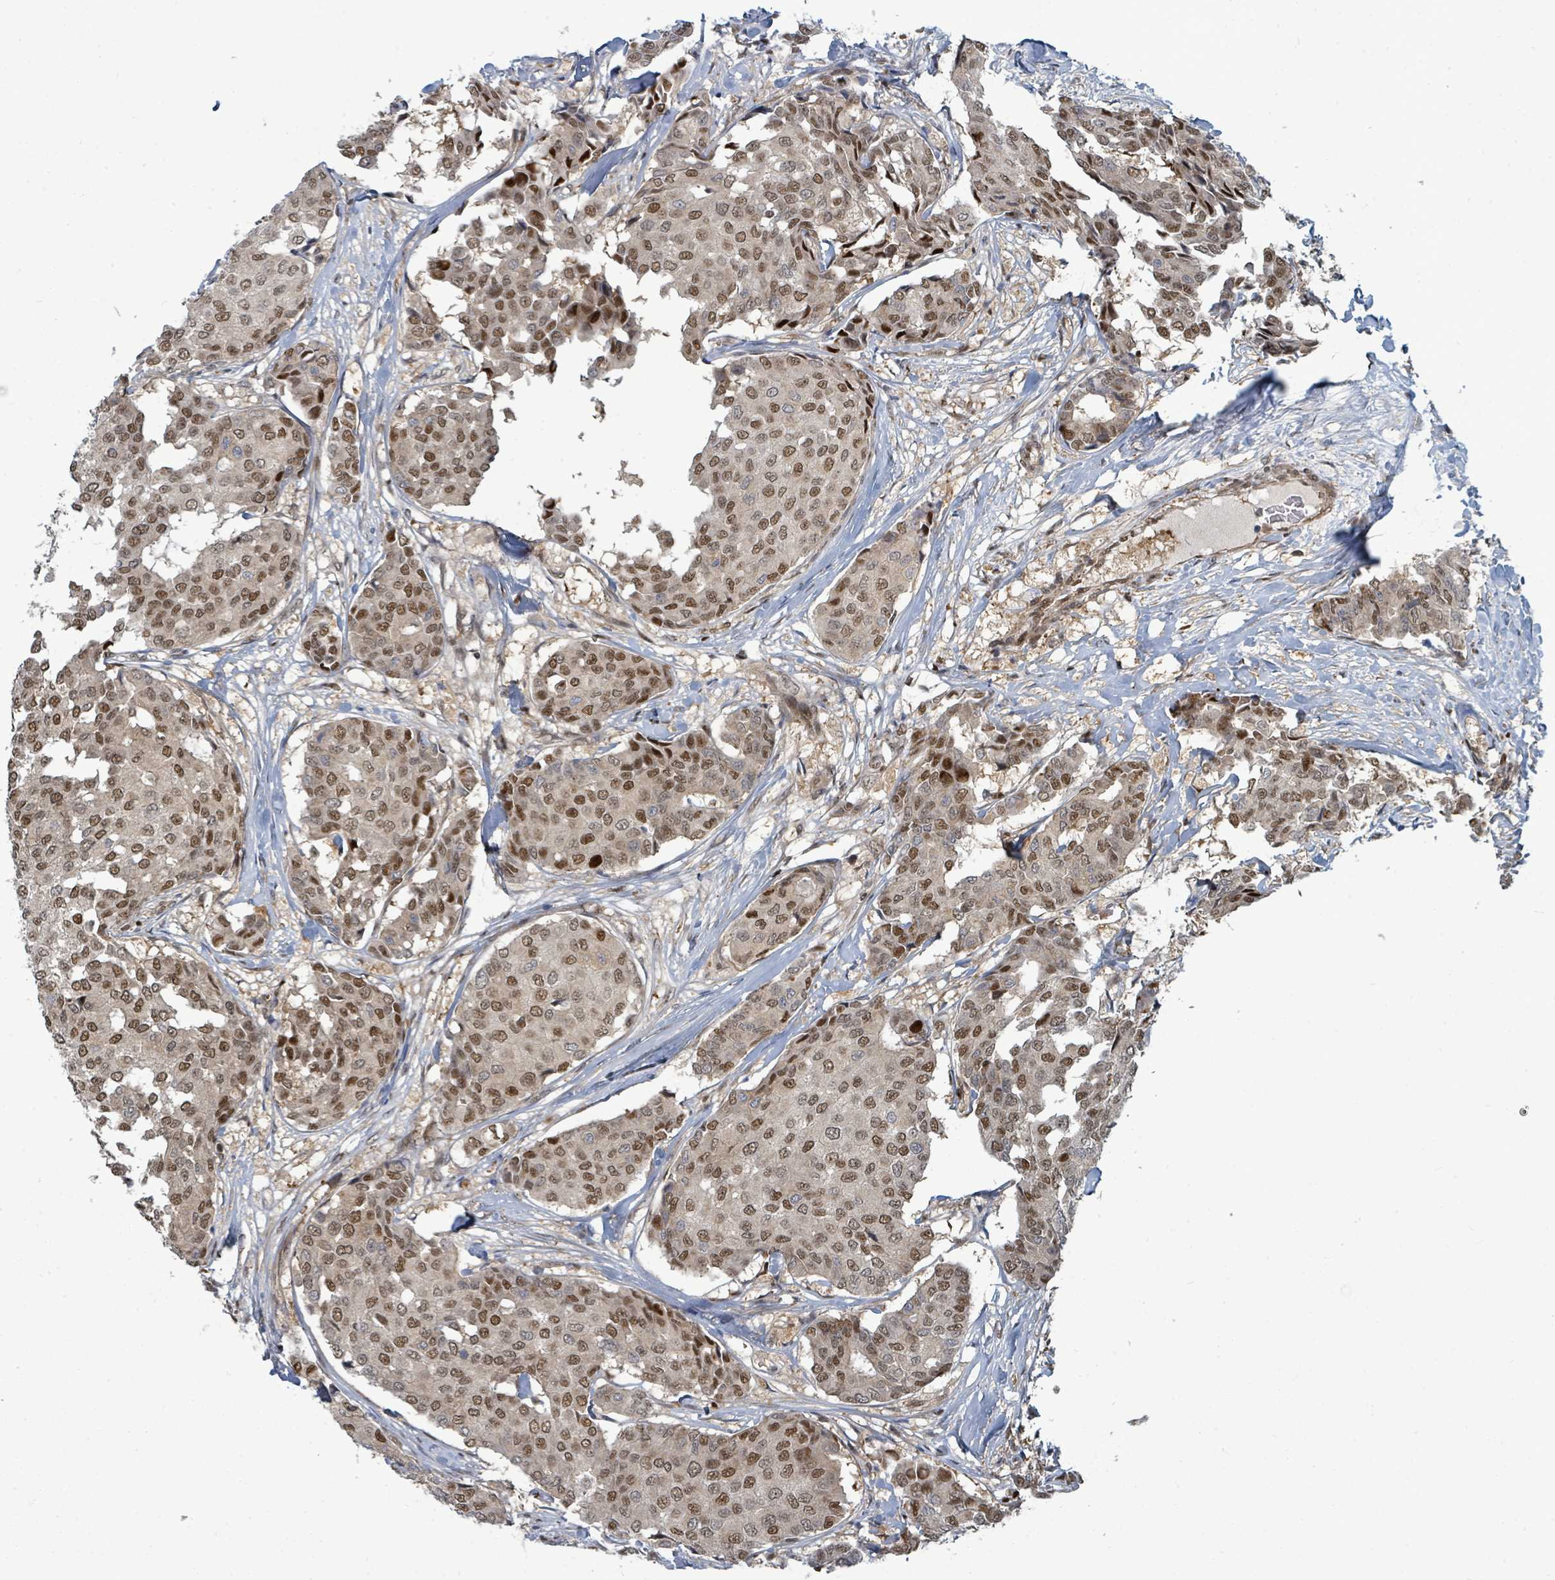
{"staining": {"intensity": "moderate", "quantity": ">75%", "location": "nuclear"}, "tissue": "breast cancer", "cell_type": "Tumor cells", "image_type": "cancer", "snomed": [{"axis": "morphology", "description": "Duct carcinoma"}, {"axis": "topography", "description": "Breast"}], "caption": "The image reveals staining of invasive ductal carcinoma (breast), revealing moderate nuclear protein positivity (brown color) within tumor cells. The staining was performed using DAB, with brown indicating positive protein expression. Nuclei are stained blue with hematoxylin.", "gene": "TRDMT1", "patient": {"sex": "female", "age": 75}}